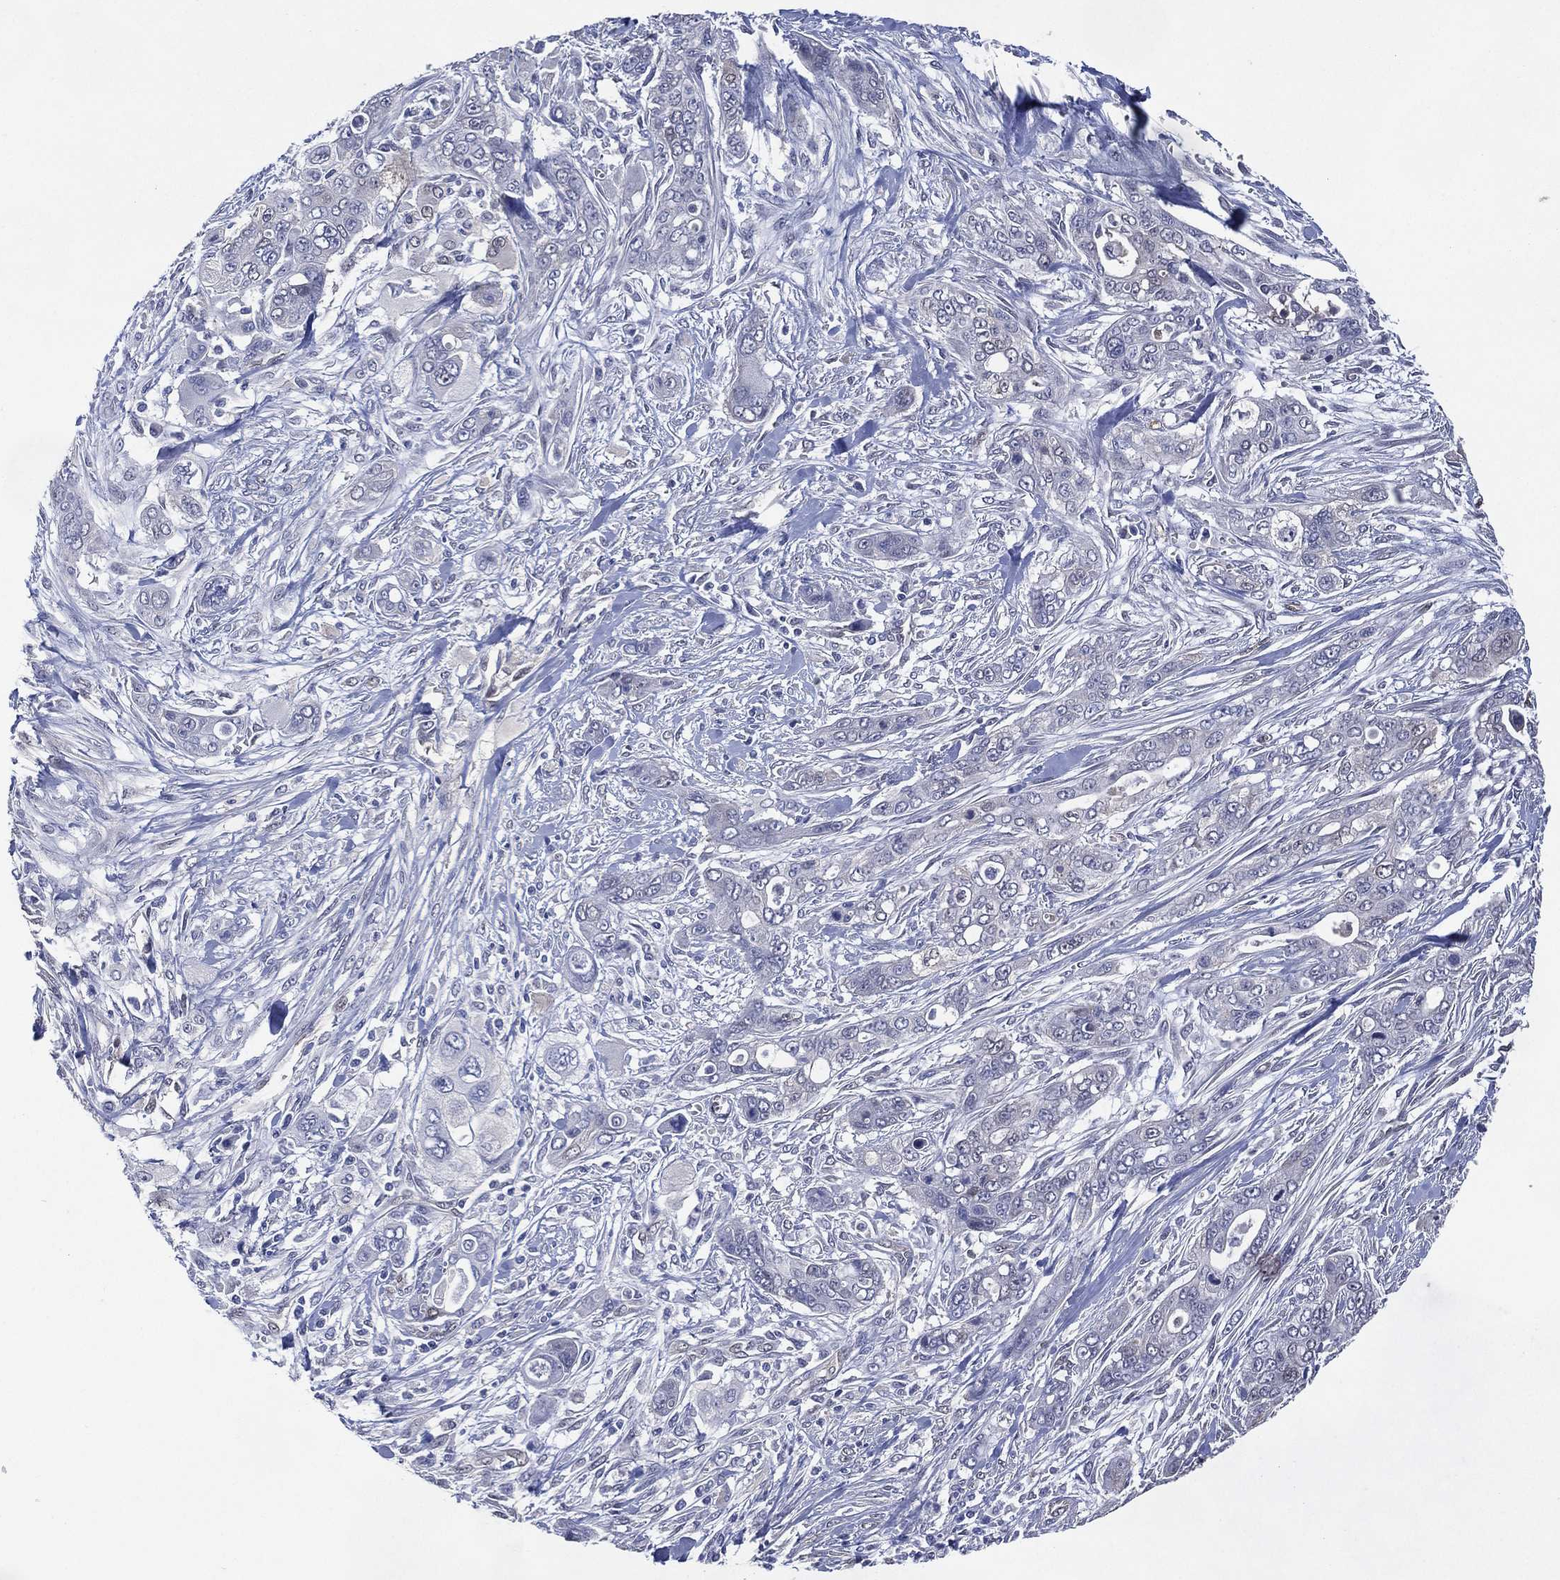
{"staining": {"intensity": "negative", "quantity": "none", "location": "none"}, "tissue": "pancreatic cancer", "cell_type": "Tumor cells", "image_type": "cancer", "snomed": [{"axis": "morphology", "description": "Adenocarcinoma, NOS"}, {"axis": "topography", "description": "Pancreas"}], "caption": "Tumor cells are negative for protein expression in human pancreatic cancer. Nuclei are stained in blue.", "gene": "AK1", "patient": {"sex": "male", "age": 47}}